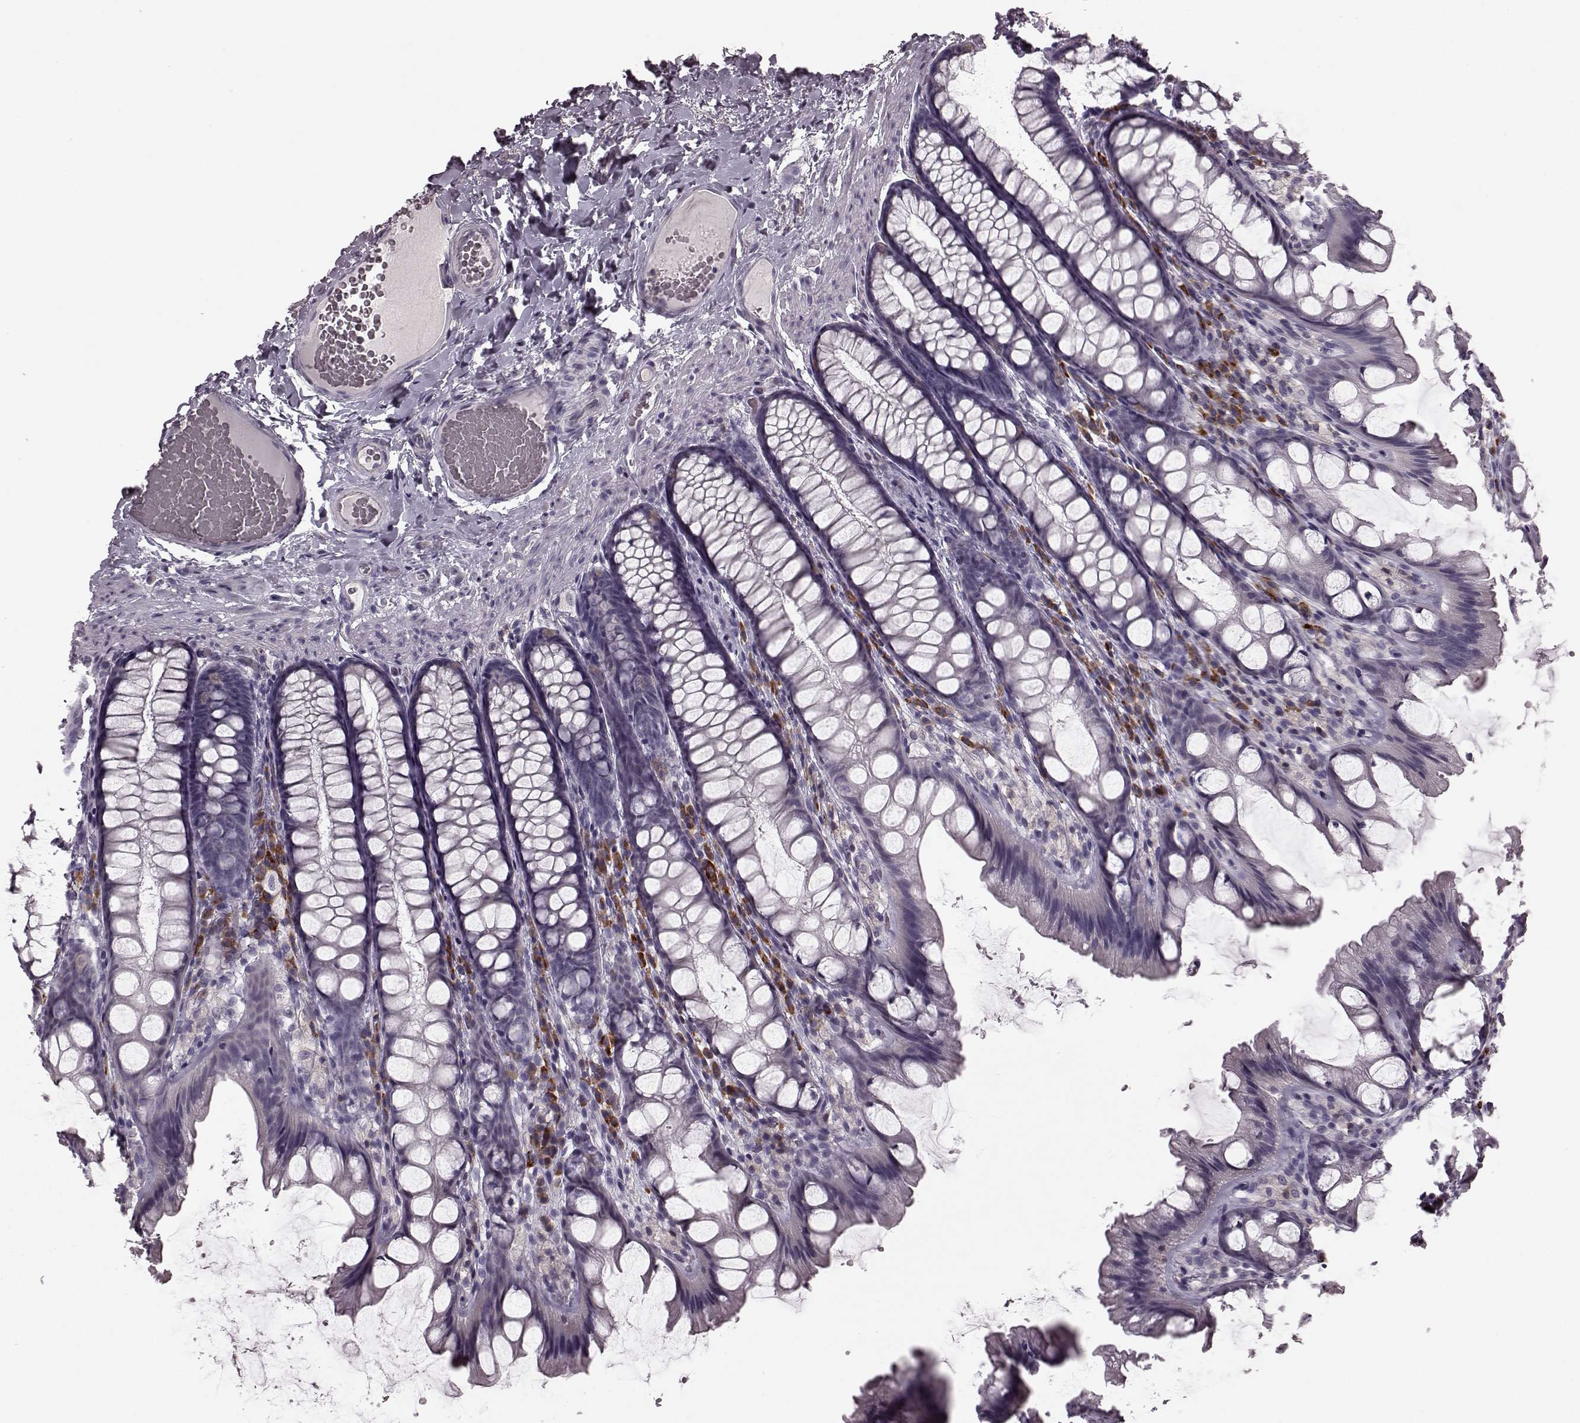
{"staining": {"intensity": "negative", "quantity": "none", "location": "none"}, "tissue": "colon", "cell_type": "Endothelial cells", "image_type": "normal", "snomed": [{"axis": "morphology", "description": "Normal tissue, NOS"}, {"axis": "topography", "description": "Colon"}], "caption": "Protein analysis of normal colon demonstrates no significant staining in endothelial cells. Brightfield microscopy of IHC stained with DAB (brown) and hematoxylin (blue), captured at high magnification.", "gene": "CD28", "patient": {"sex": "male", "age": 47}}